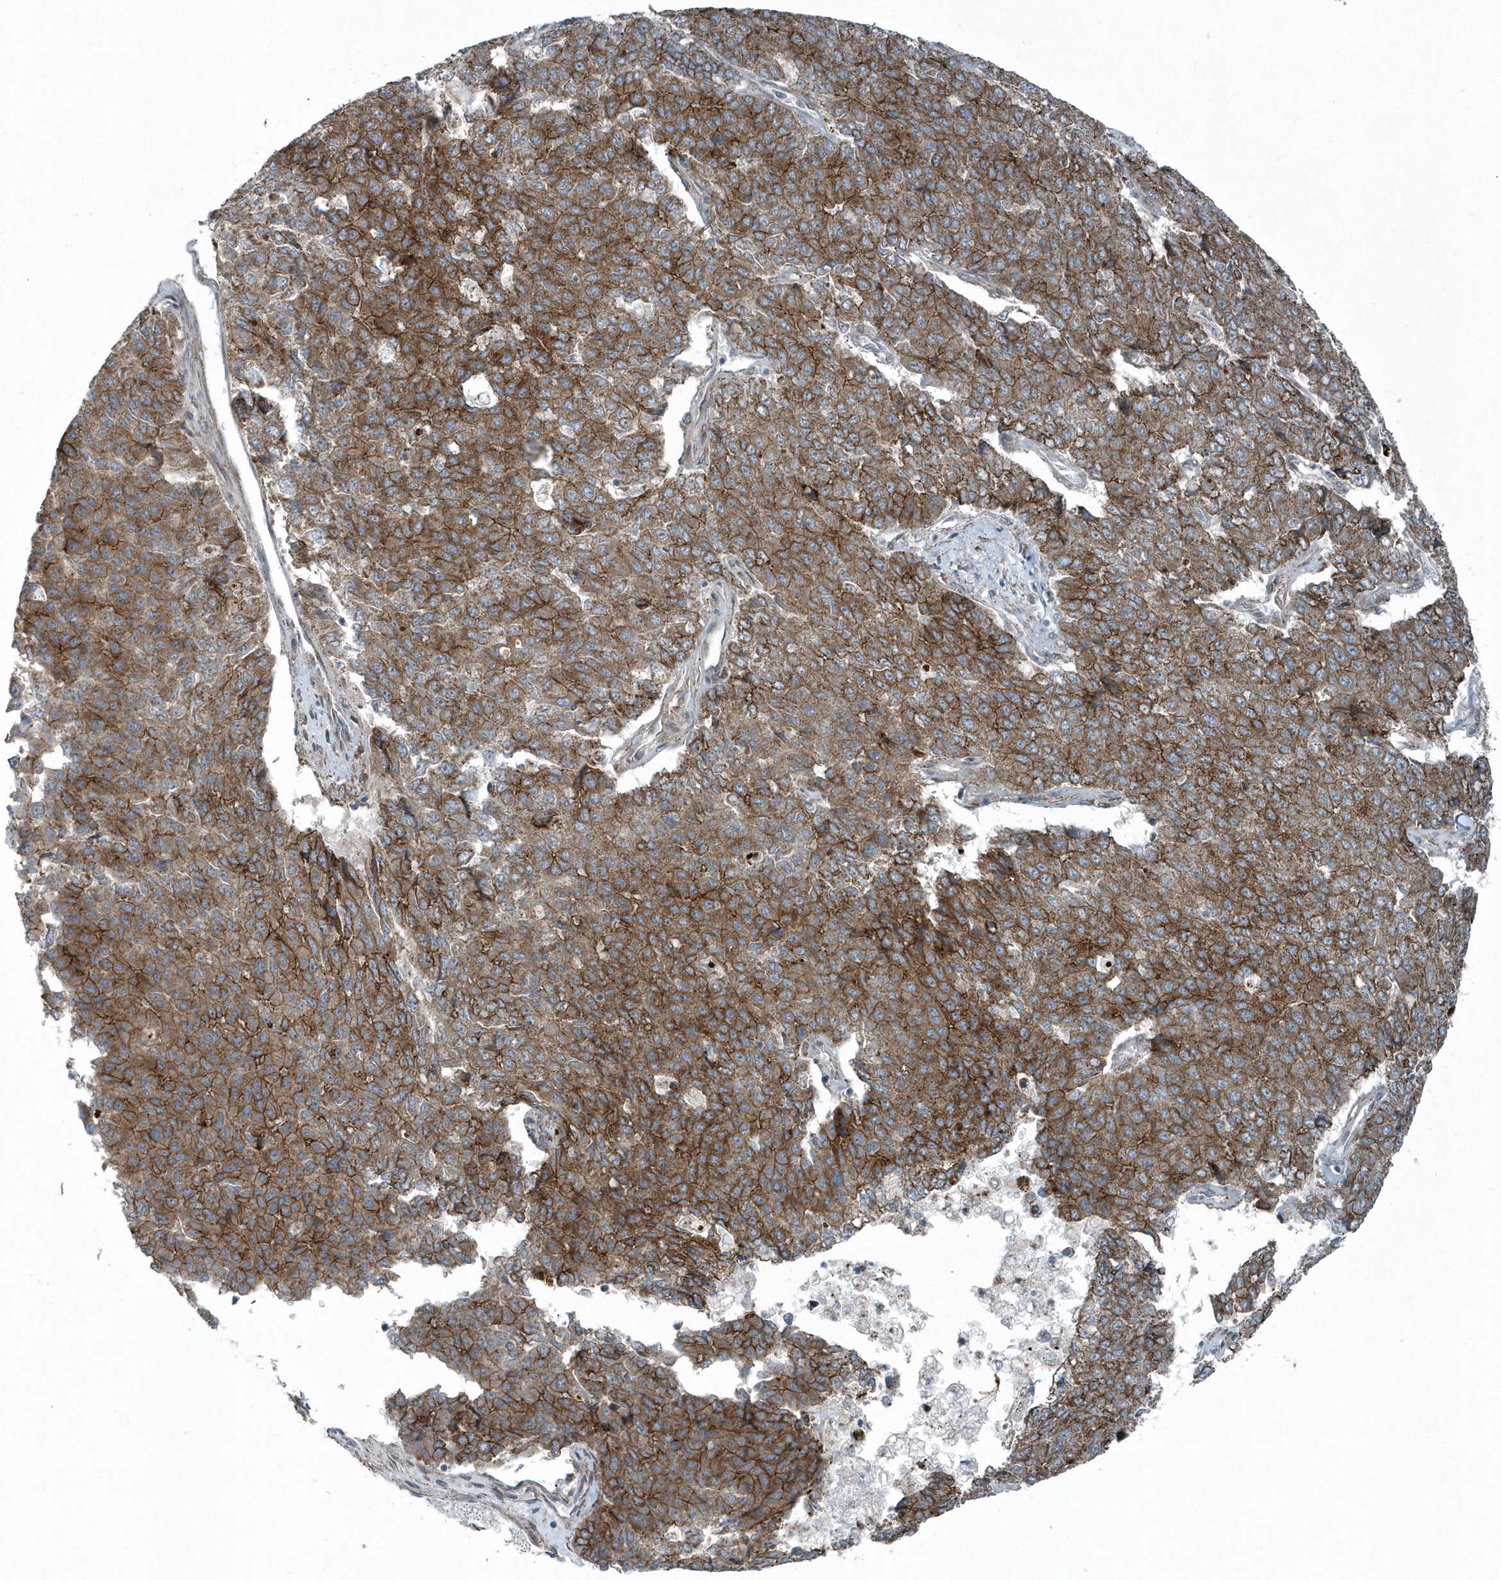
{"staining": {"intensity": "strong", "quantity": ">75%", "location": "cytoplasmic/membranous"}, "tissue": "pancreatic cancer", "cell_type": "Tumor cells", "image_type": "cancer", "snomed": [{"axis": "morphology", "description": "Adenocarcinoma, NOS"}, {"axis": "topography", "description": "Pancreas"}], "caption": "An IHC image of tumor tissue is shown. Protein staining in brown labels strong cytoplasmic/membranous positivity in pancreatic cancer within tumor cells.", "gene": "GCC2", "patient": {"sex": "male", "age": 50}}